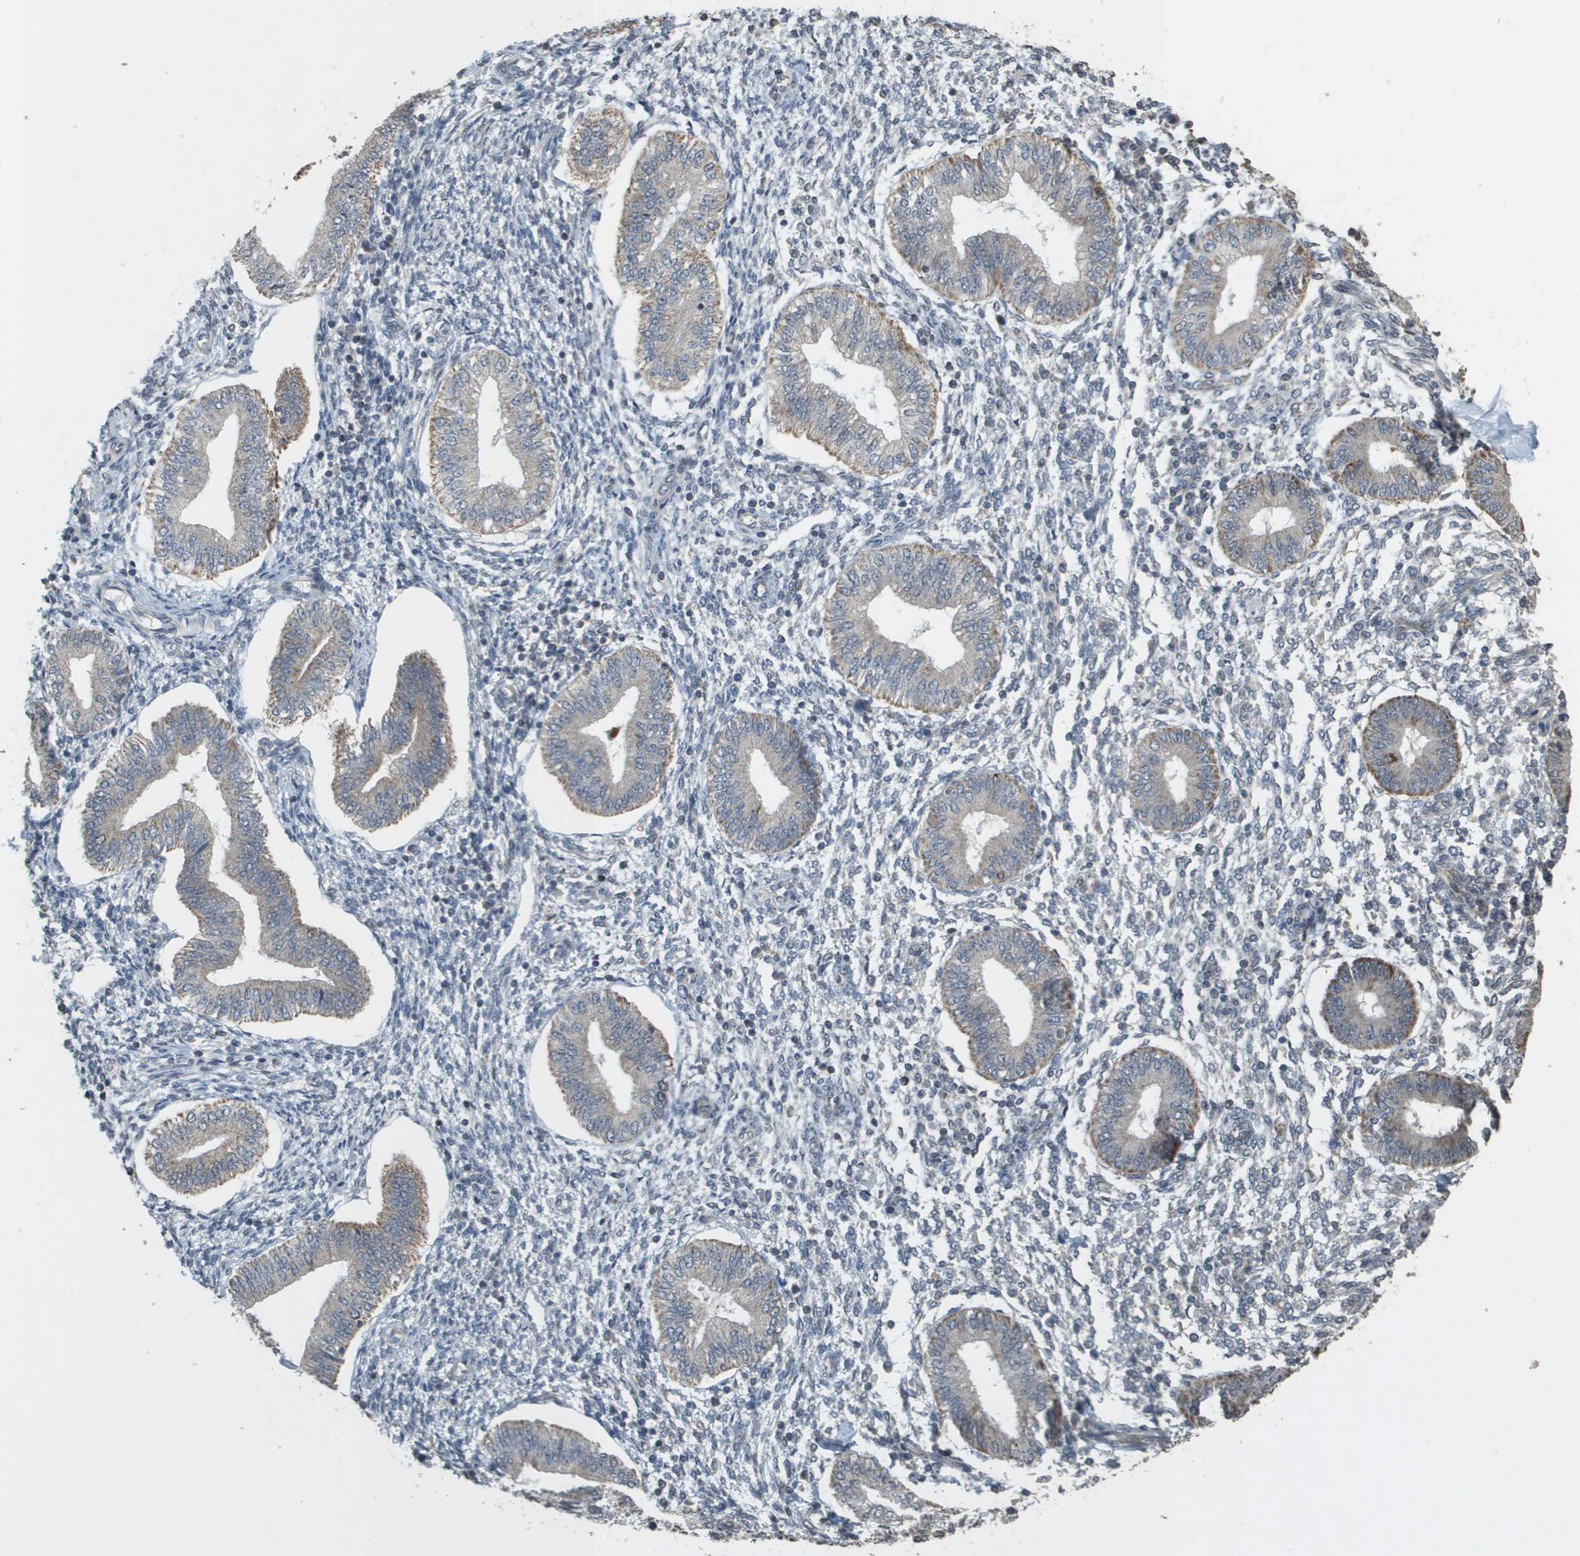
{"staining": {"intensity": "negative", "quantity": "none", "location": "none"}, "tissue": "endometrium", "cell_type": "Cells in endometrial stroma", "image_type": "normal", "snomed": [{"axis": "morphology", "description": "Normal tissue, NOS"}, {"axis": "topography", "description": "Endometrium"}], "caption": "This is an immunohistochemistry micrograph of benign endometrium. There is no staining in cells in endometrial stroma.", "gene": "RAB21", "patient": {"sex": "female", "age": 50}}